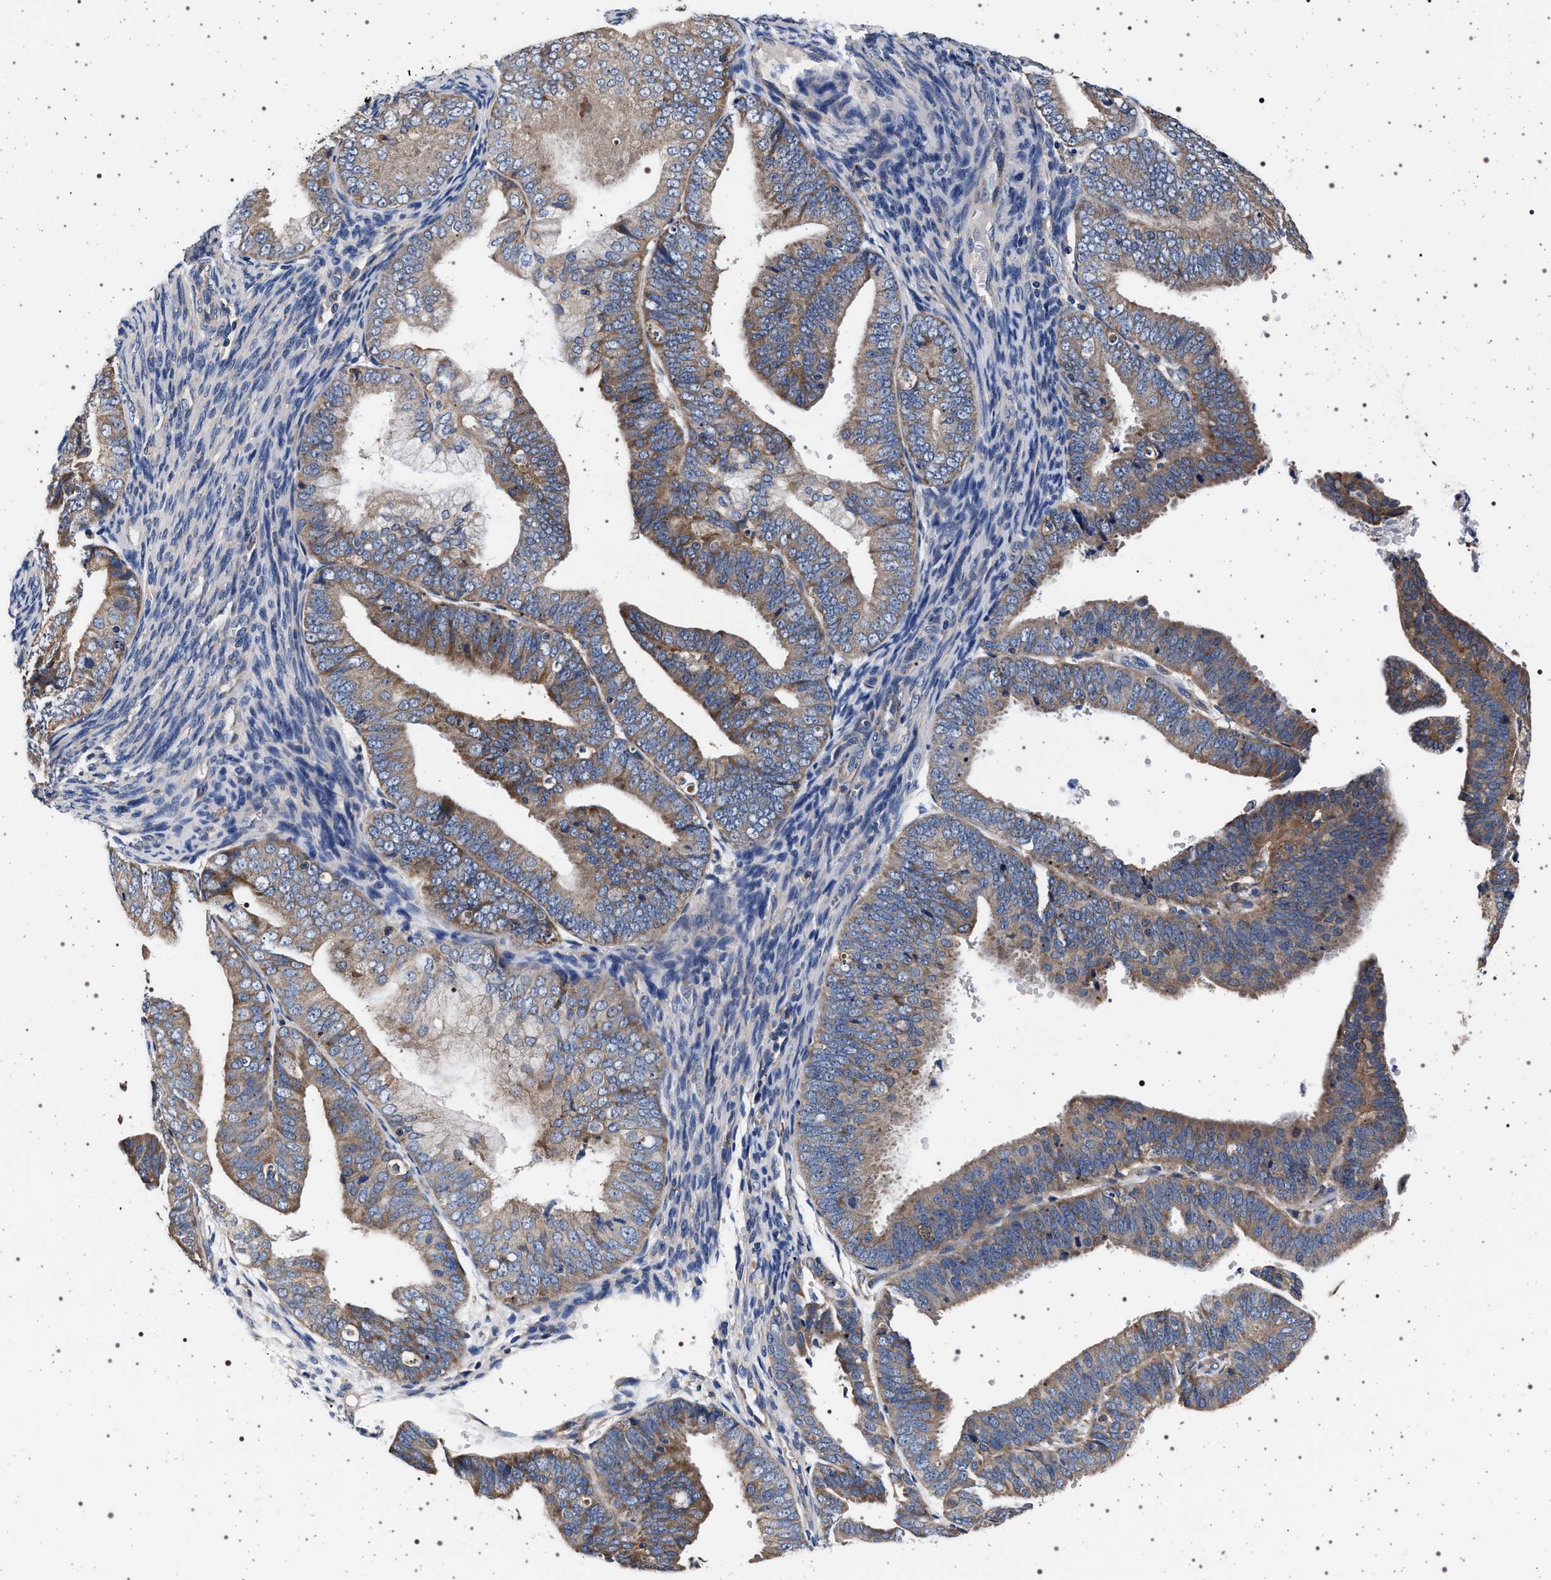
{"staining": {"intensity": "moderate", "quantity": ">75%", "location": "cytoplasmic/membranous"}, "tissue": "endometrial cancer", "cell_type": "Tumor cells", "image_type": "cancer", "snomed": [{"axis": "morphology", "description": "Adenocarcinoma, NOS"}, {"axis": "topography", "description": "Endometrium"}], "caption": "This photomicrograph demonstrates IHC staining of endometrial adenocarcinoma, with medium moderate cytoplasmic/membranous staining in approximately >75% of tumor cells.", "gene": "MAP3K2", "patient": {"sex": "female", "age": 63}}